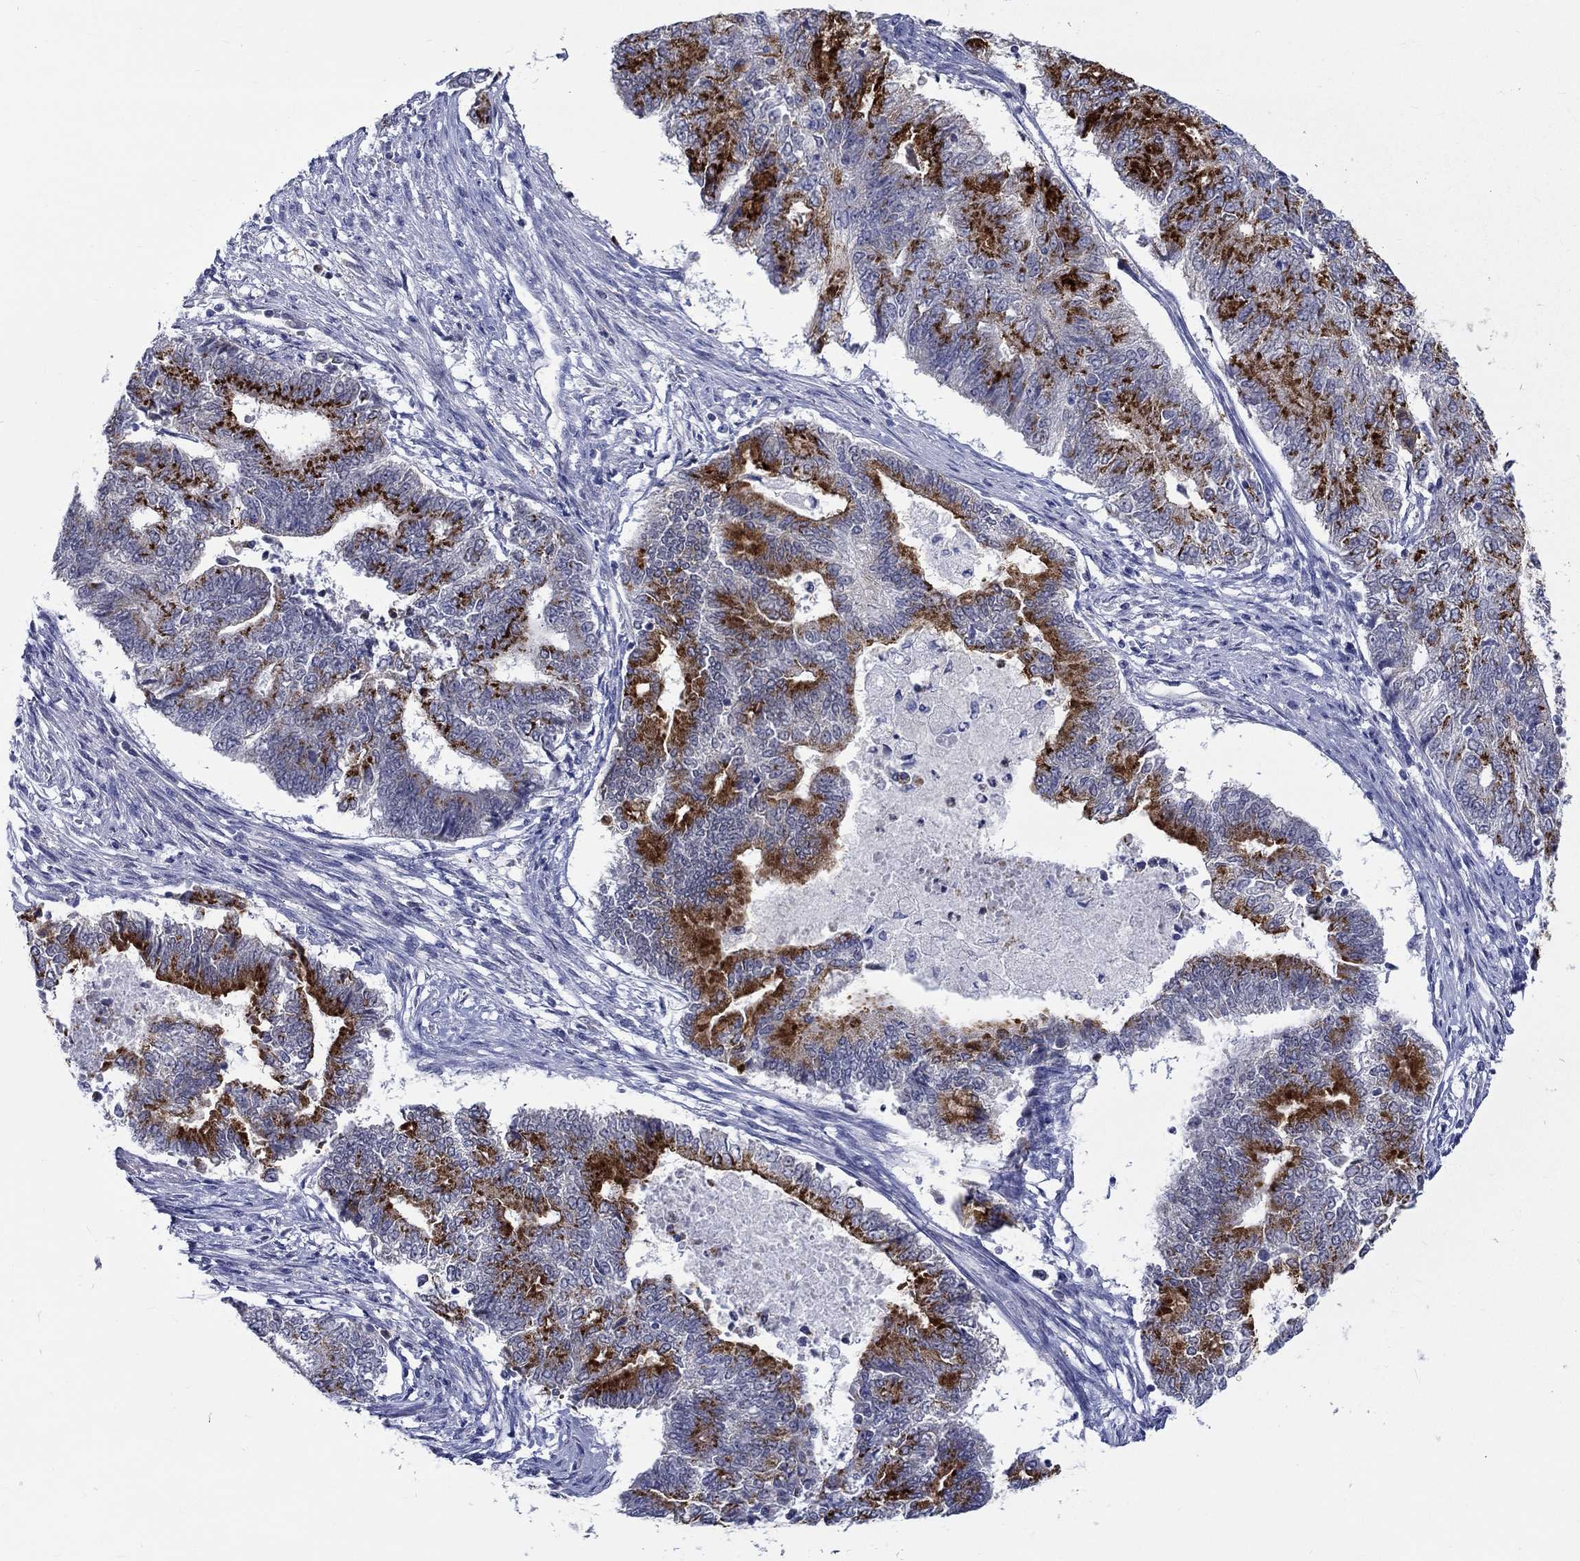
{"staining": {"intensity": "strong", "quantity": ">75%", "location": "cytoplasmic/membranous"}, "tissue": "endometrial cancer", "cell_type": "Tumor cells", "image_type": "cancer", "snomed": [{"axis": "morphology", "description": "Adenocarcinoma, NOS"}, {"axis": "topography", "description": "Endometrium"}], "caption": "Human endometrial adenocarcinoma stained with a protein marker exhibits strong staining in tumor cells.", "gene": "ST6GALNAC1", "patient": {"sex": "female", "age": 65}}